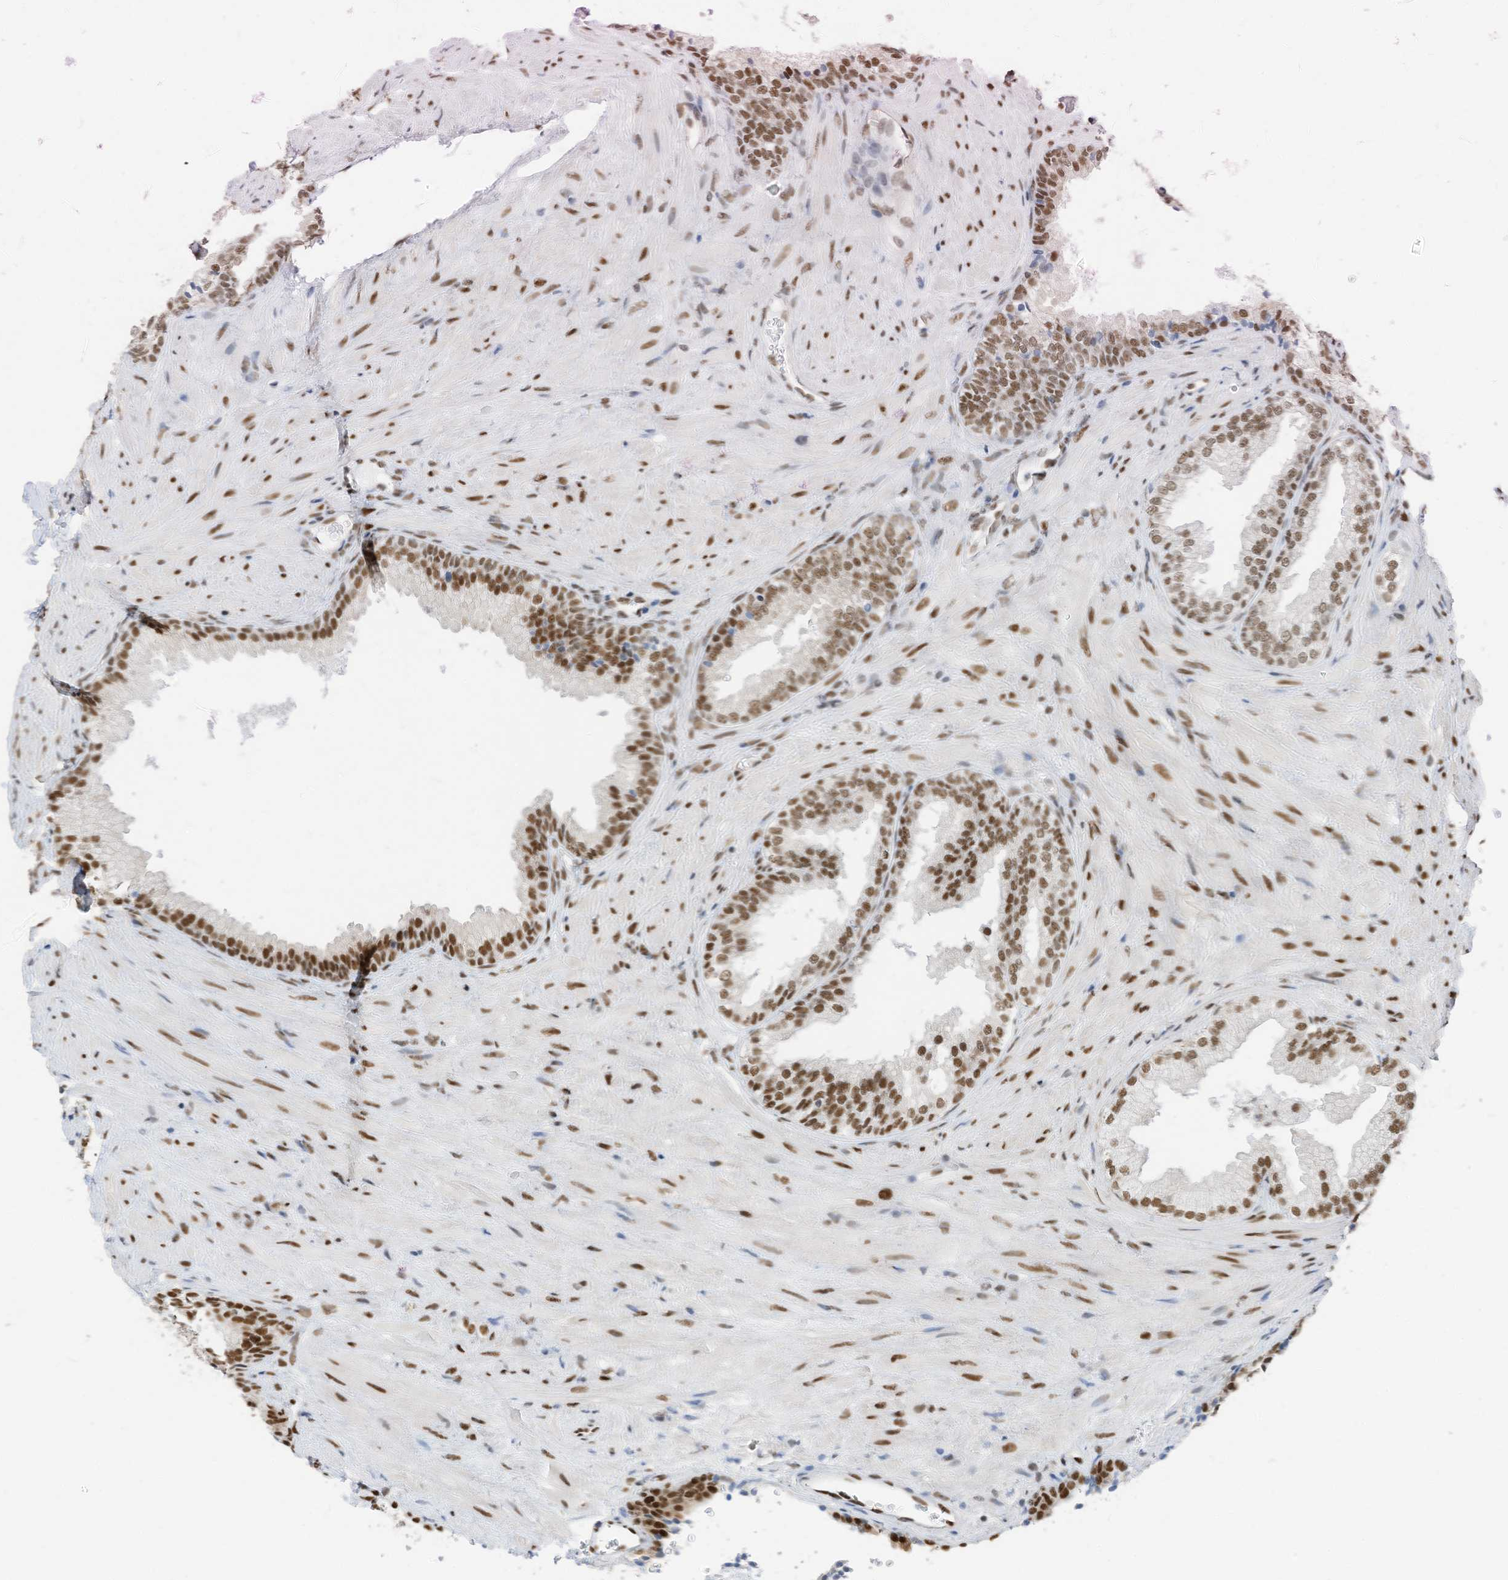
{"staining": {"intensity": "moderate", "quantity": ">75%", "location": "nuclear"}, "tissue": "prostate", "cell_type": "Glandular cells", "image_type": "normal", "snomed": [{"axis": "morphology", "description": "Normal tissue, NOS"}, {"axis": "topography", "description": "Prostate"}], "caption": "This micrograph shows benign prostate stained with immunohistochemistry to label a protein in brown. The nuclear of glandular cells show moderate positivity for the protein. Nuclei are counter-stained blue.", "gene": "KHSRP", "patient": {"sex": "male", "age": 76}}